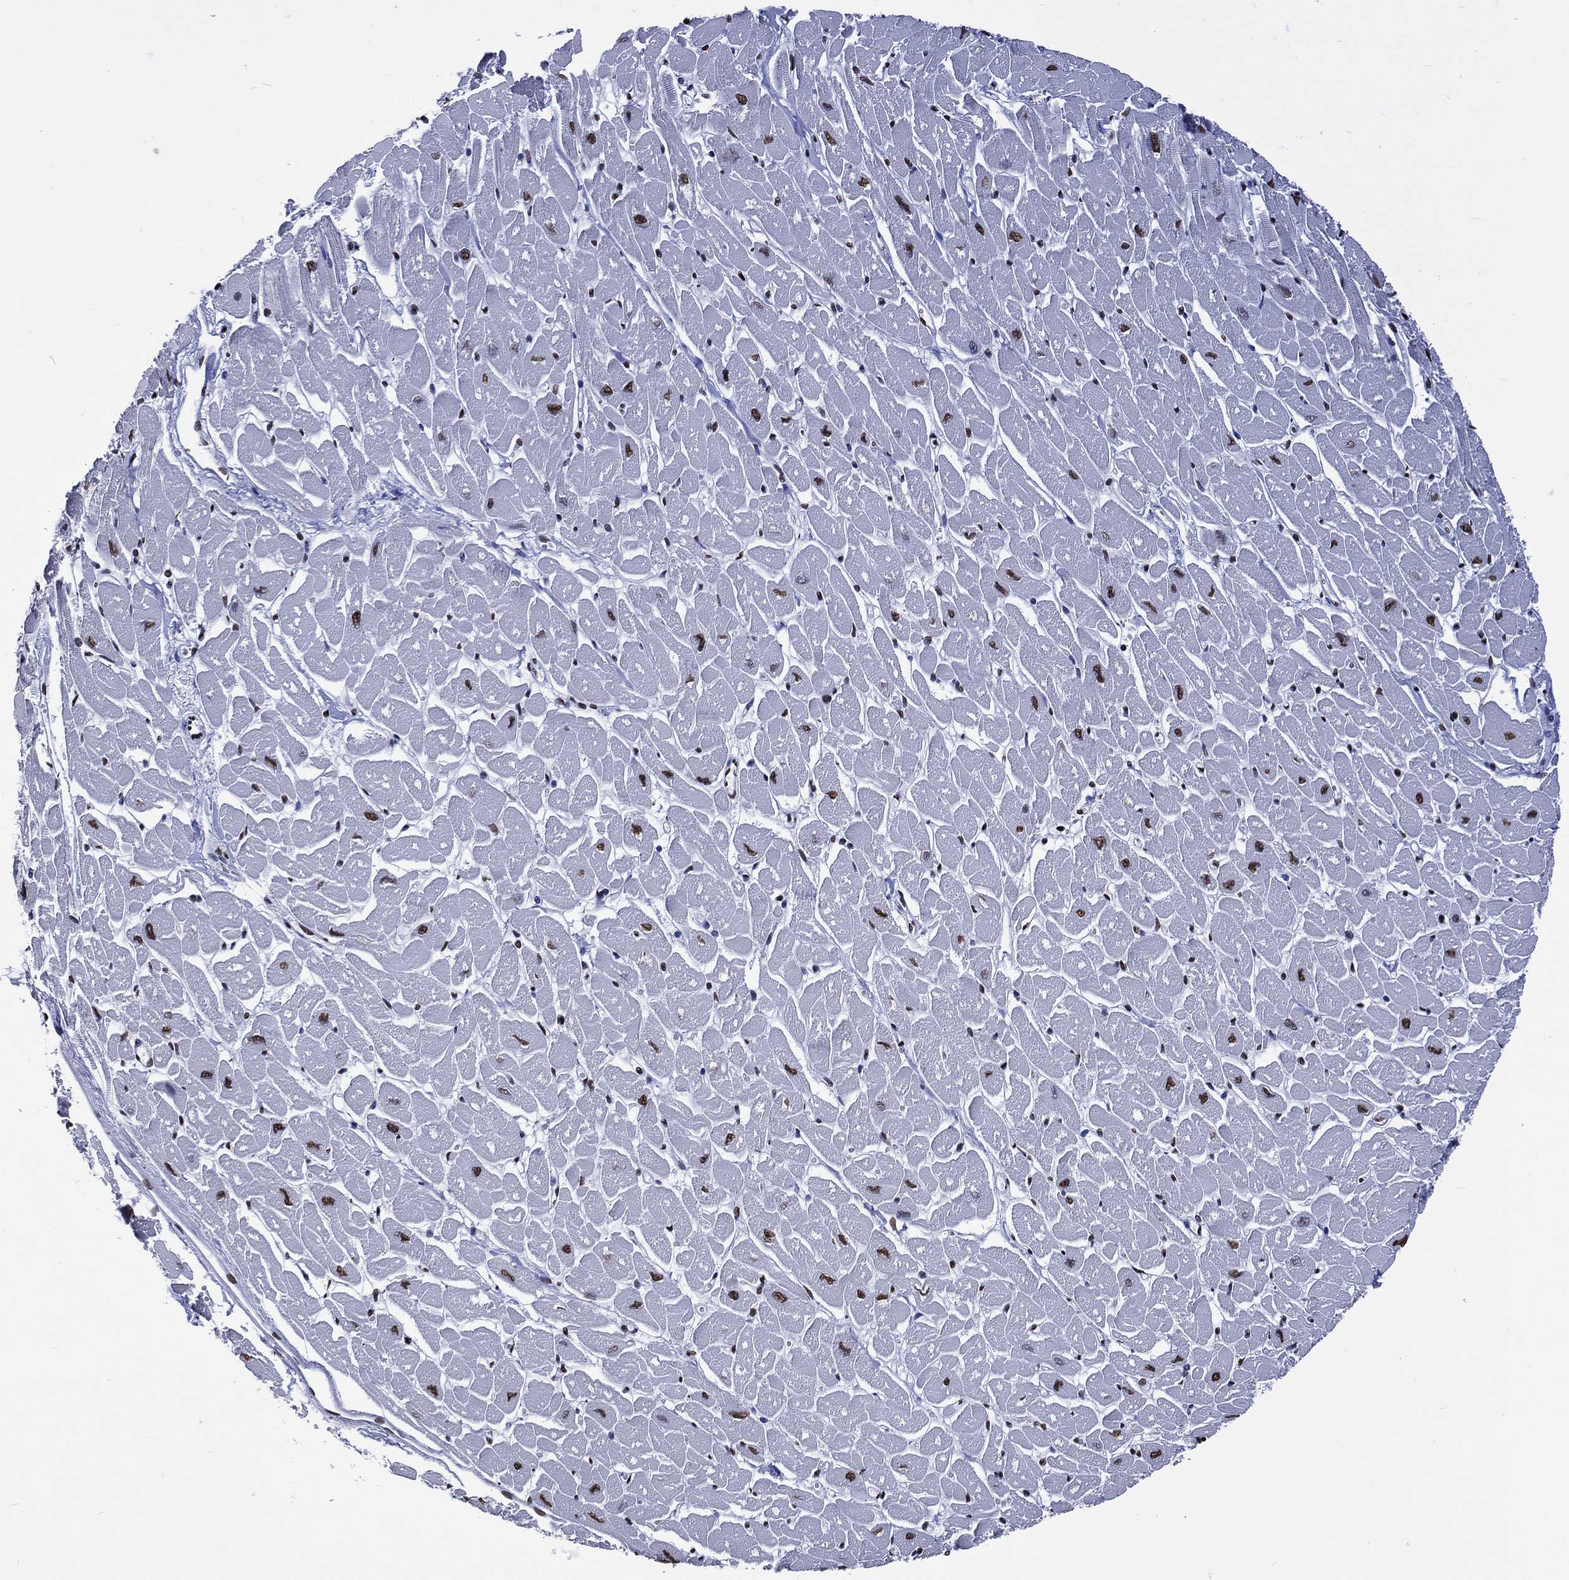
{"staining": {"intensity": "strong", "quantity": "<25%", "location": "nuclear"}, "tissue": "heart muscle", "cell_type": "Cardiomyocytes", "image_type": "normal", "snomed": [{"axis": "morphology", "description": "Normal tissue, NOS"}, {"axis": "topography", "description": "Heart"}], "caption": "The histopathology image displays staining of normal heart muscle, revealing strong nuclear protein expression (brown color) within cardiomyocytes.", "gene": "RETREG2", "patient": {"sex": "male", "age": 57}}